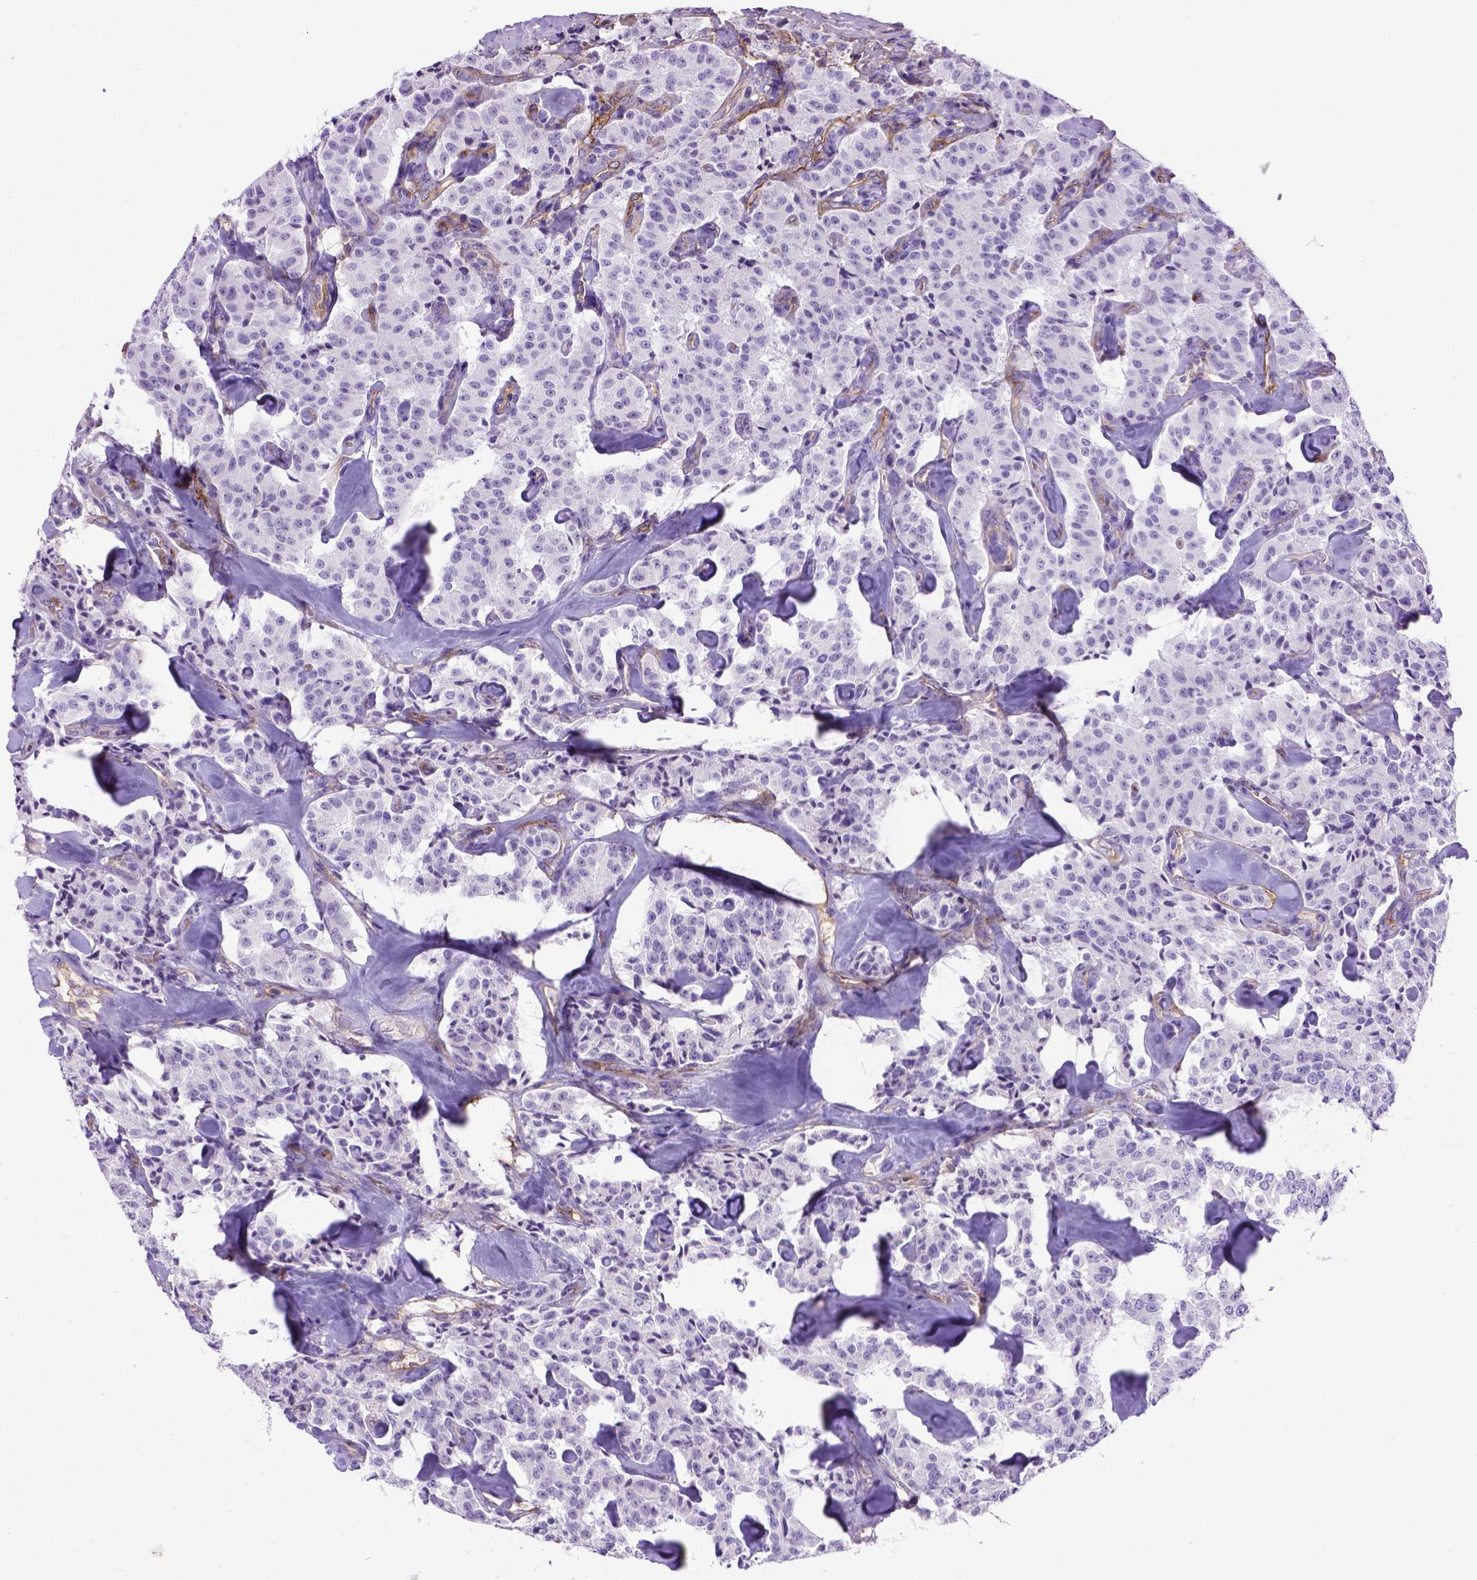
{"staining": {"intensity": "negative", "quantity": "none", "location": "none"}, "tissue": "carcinoid", "cell_type": "Tumor cells", "image_type": "cancer", "snomed": [{"axis": "morphology", "description": "Carcinoid, malignant, NOS"}, {"axis": "topography", "description": "Pancreas"}], "caption": "A photomicrograph of human carcinoid (malignant) is negative for staining in tumor cells.", "gene": "ENG", "patient": {"sex": "male", "age": 41}}